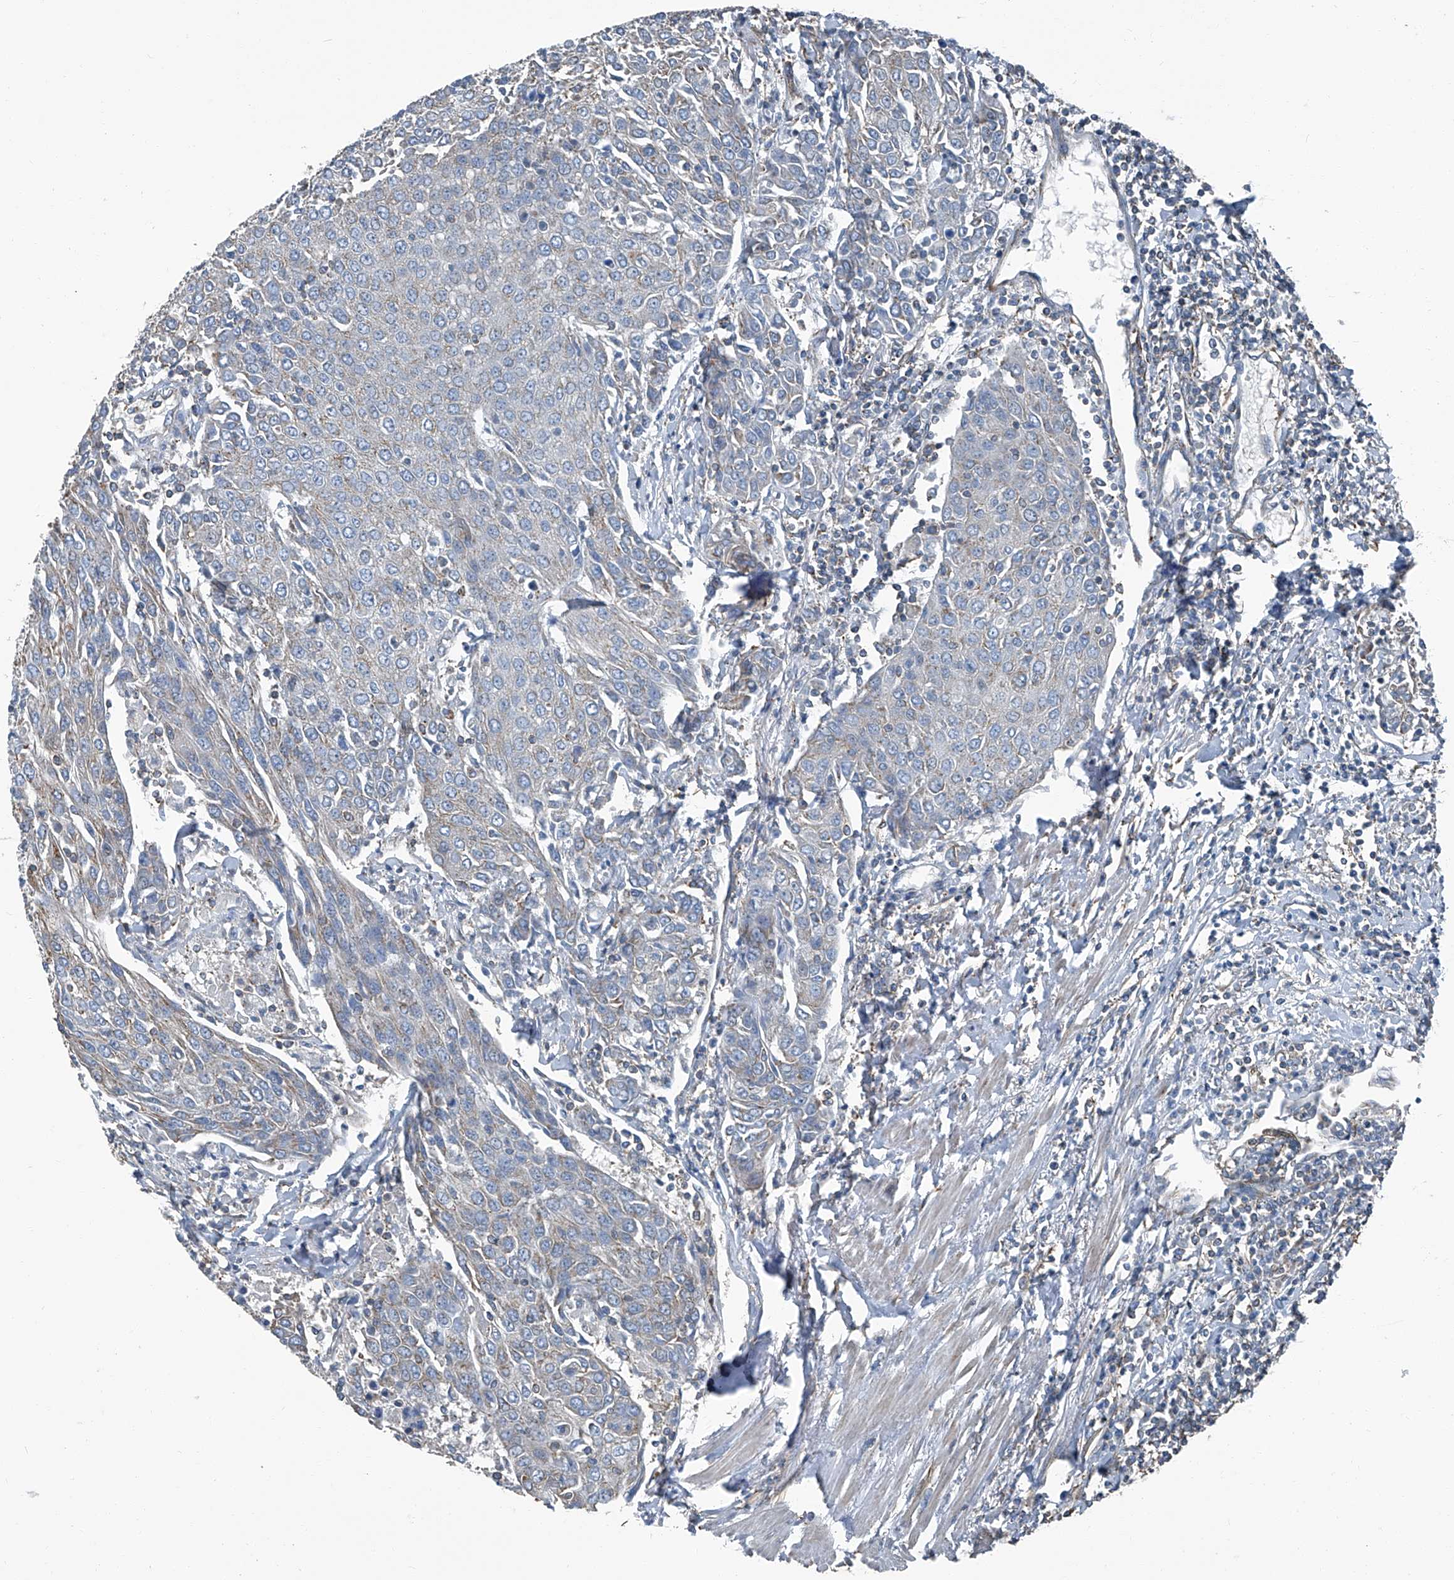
{"staining": {"intensity": "weak", "quantity": "25%-75%", "location": "cytoplasmic/membranous"}, "tissue": "urothelial cancer", "cell_type": "Tumor cells", "image_type": "cancer", "snomed": [{"axis": "morphology", "description": "Urothelial carcinoma, High grade"}, {"axis": "topography", "description": "Urinary bladder"}], "caption": "DAB immunohistochemical staining of urothelial carcinoma (high-grade) demonstrates weak cytoplasmic/membranous protein staining in approximately 25%-75% of tumor cells.", "gene": "SEPTIN7", "patient": {"sex": "female", "age": 85}}